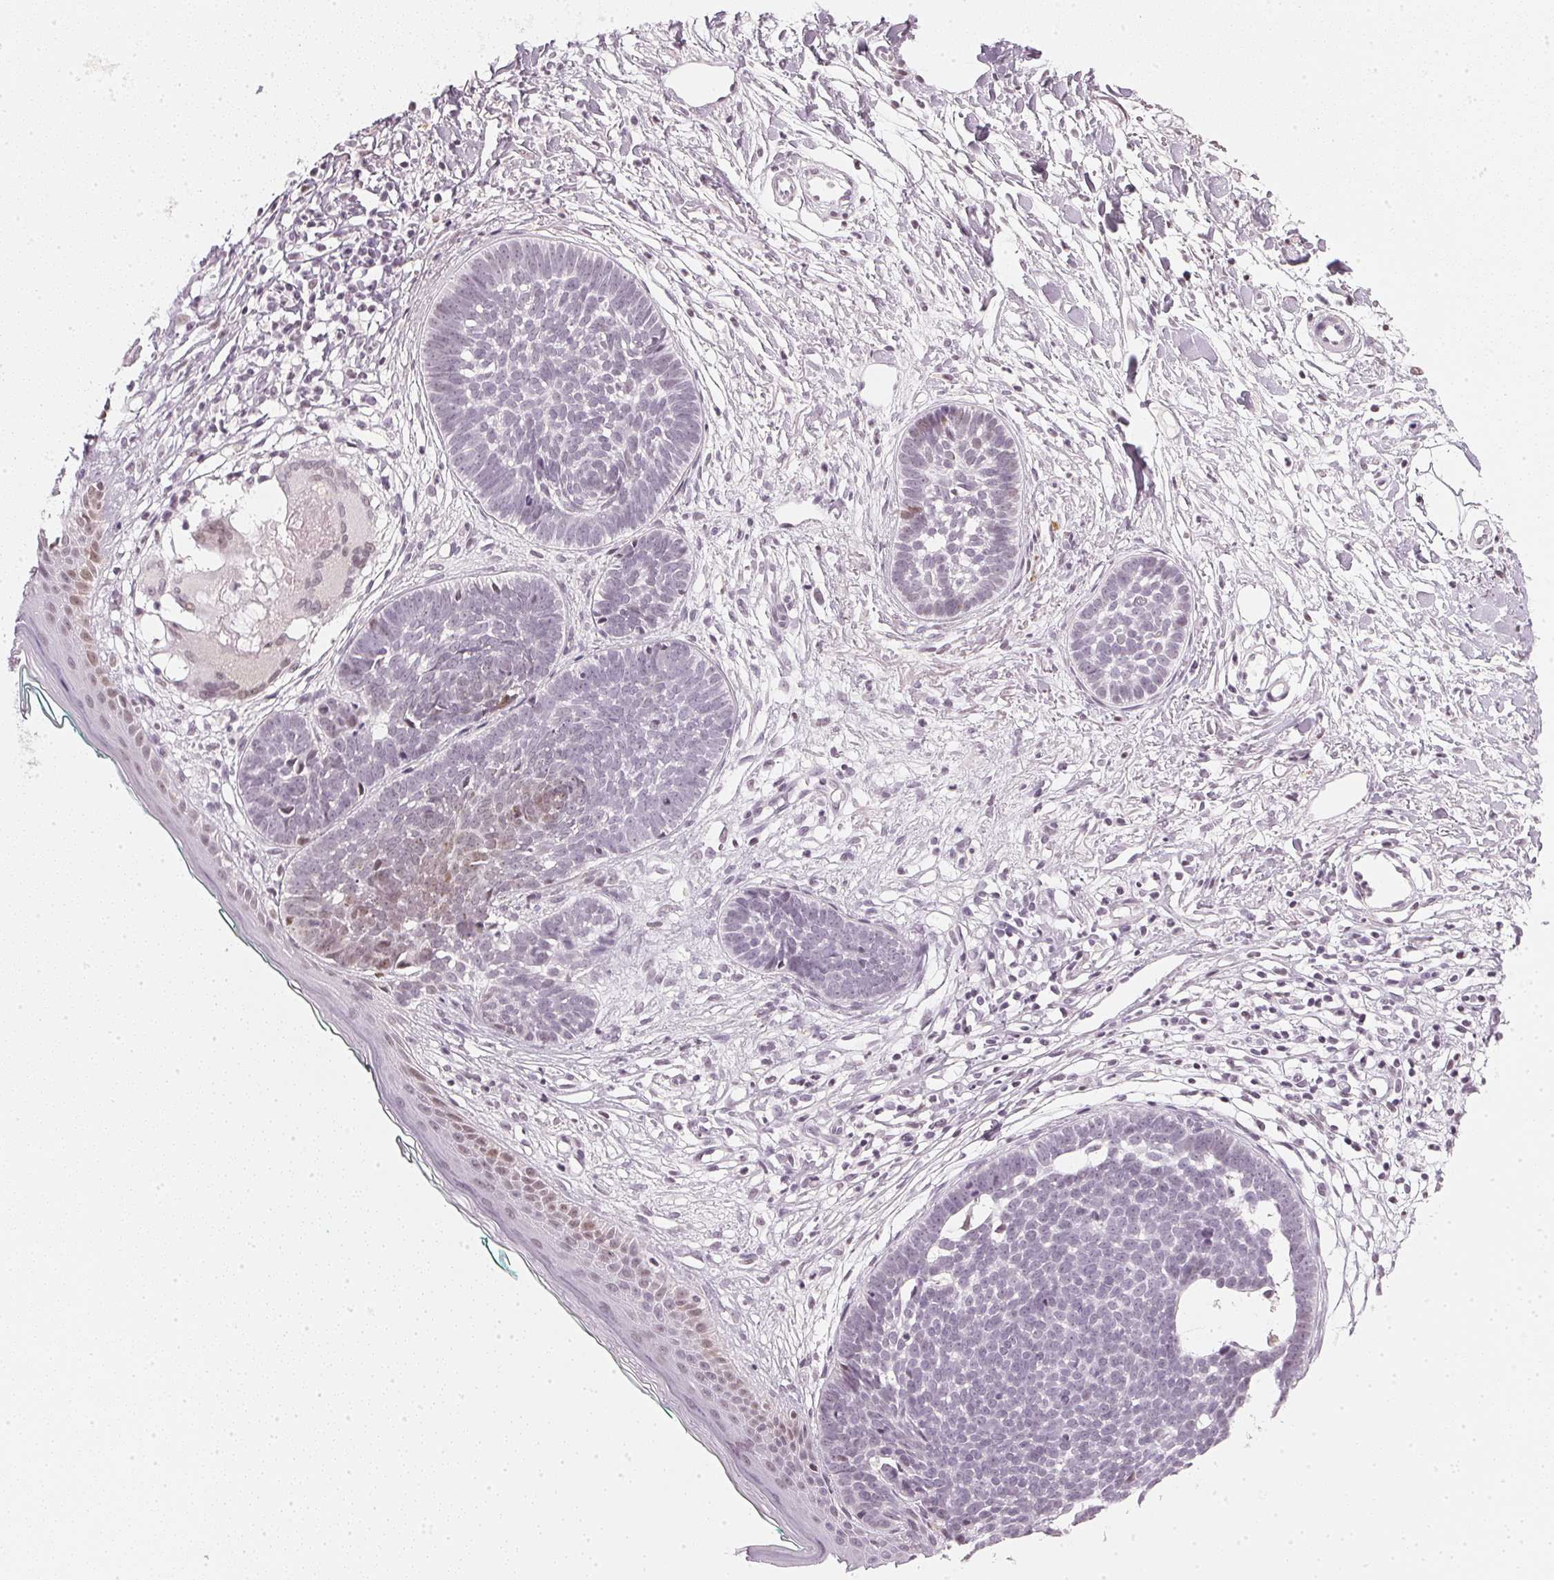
{"staining": {"intensity": "negative", "quantity": "none", "location": "none"}, "tissue": "skin cancer", "cell_type": "Tumor cells", "image_type": "cancer", "snomed": [{"axis": "morphology", "description": "Basal cell carcinoma"}, {"axis": "topography", "description": "Skin"}, {"axis": "topography", "description": "Skin of neck"}, {"axis": "topography", "description": "Skin of shoulder"}, {"axis": "topography", "description": "Skin of back"}], "caption": "This photomicrograph is of skin cancer stained with IHC to label a protein in brown with the nuclei are counter-stained blue. There is no positivity in tumor cells.", "gene": "DNAJC6", "patient": {"sex": "male", "age": 80}}